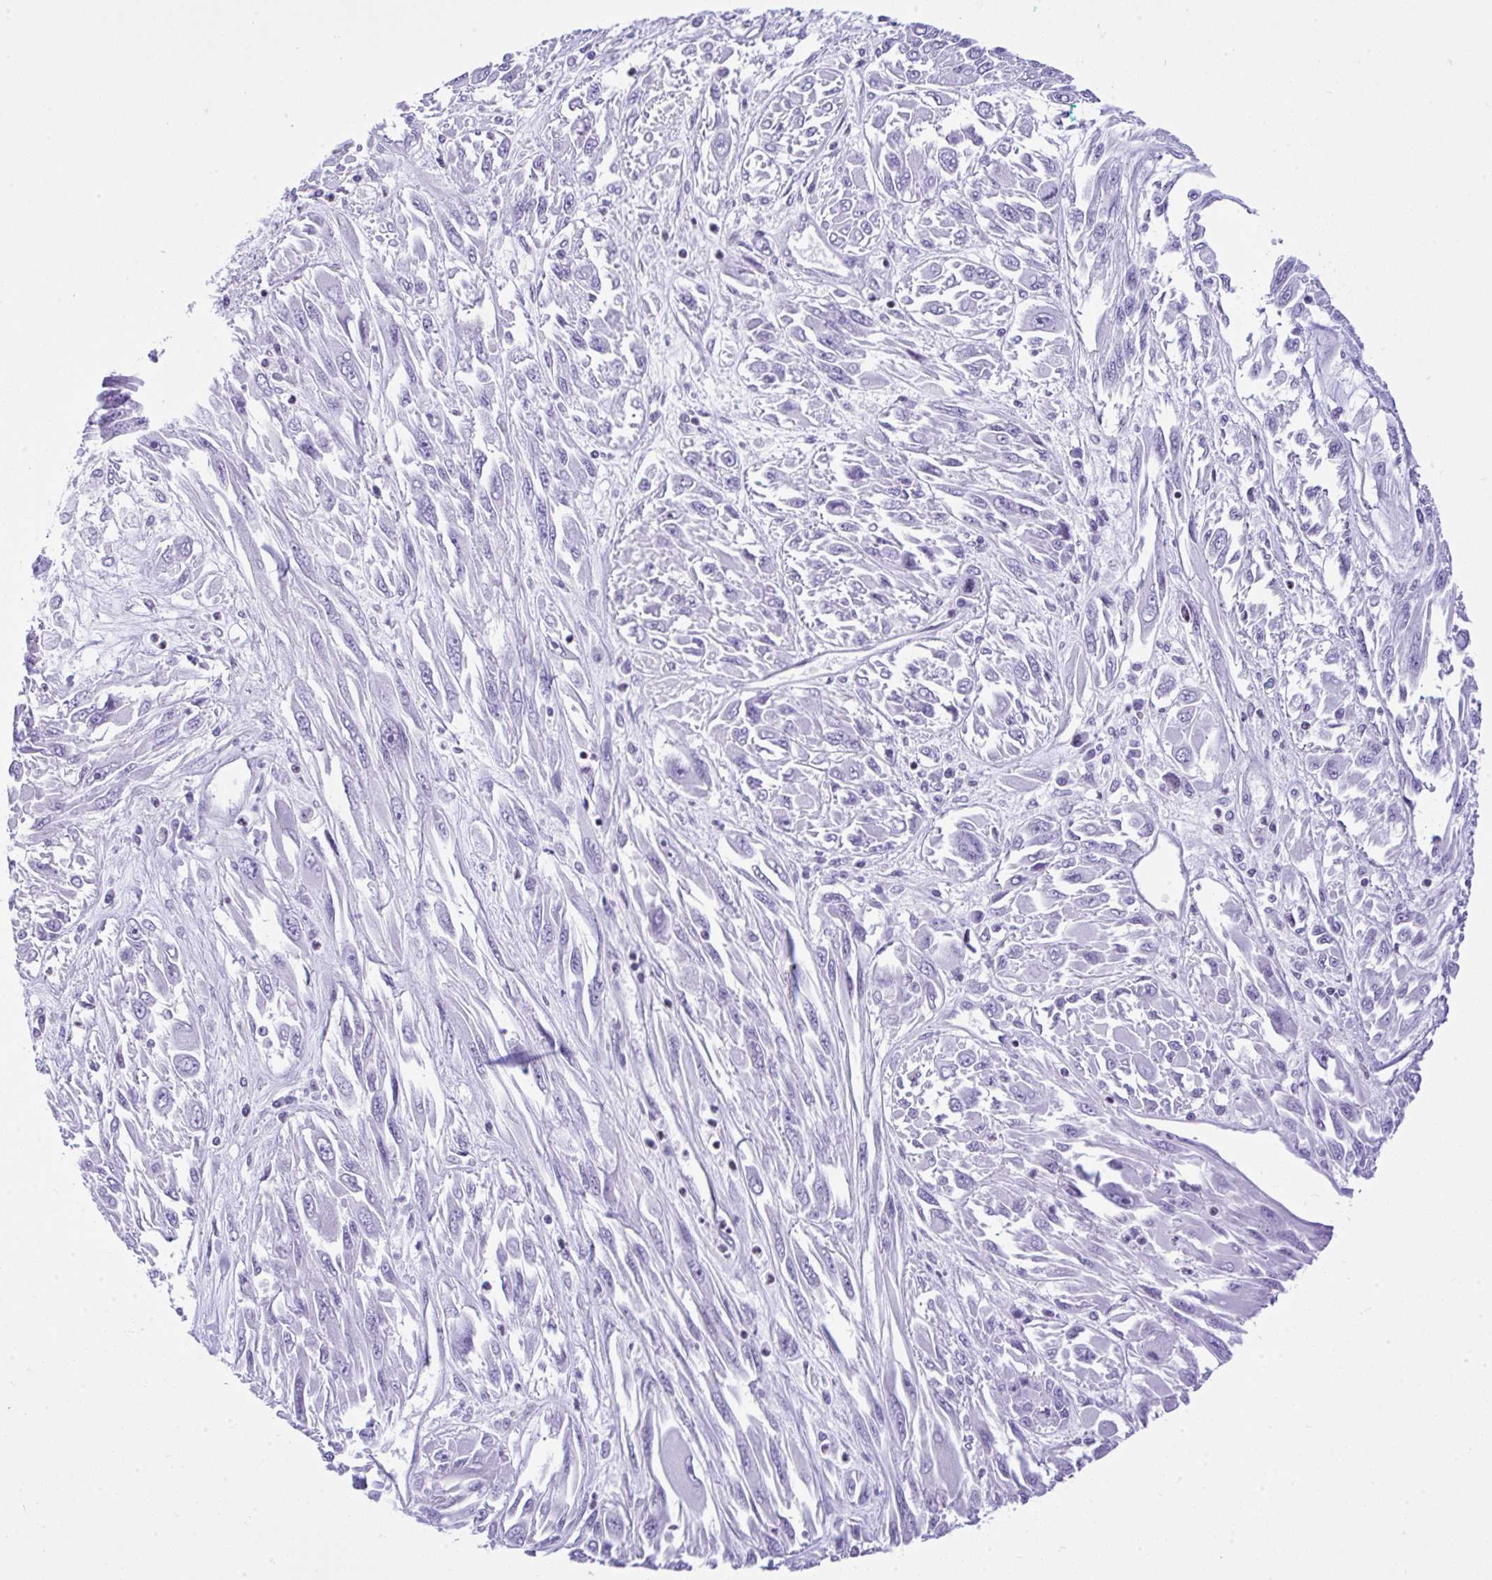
{"staining": {"intensity": "negative", "quantity": "none", "location": "none"}, "tissue": "melanoma", "cell_type": "Tumor cells", "image_type": "cancer", "snomed": [{"axis": "morphology", "description": "Malignant melanoma, NOS"}, {"axis": "topography", "description": "Skin"}], "caption": "This histopathology image is of melanoma stained with immunohistochemistry (IHC) to label a protein in brown with the nuclei are counter-stained blue. There is no staining in tumor cells.", "gene": "KRT27", "patient": {"sex": "female", "age": 91}}